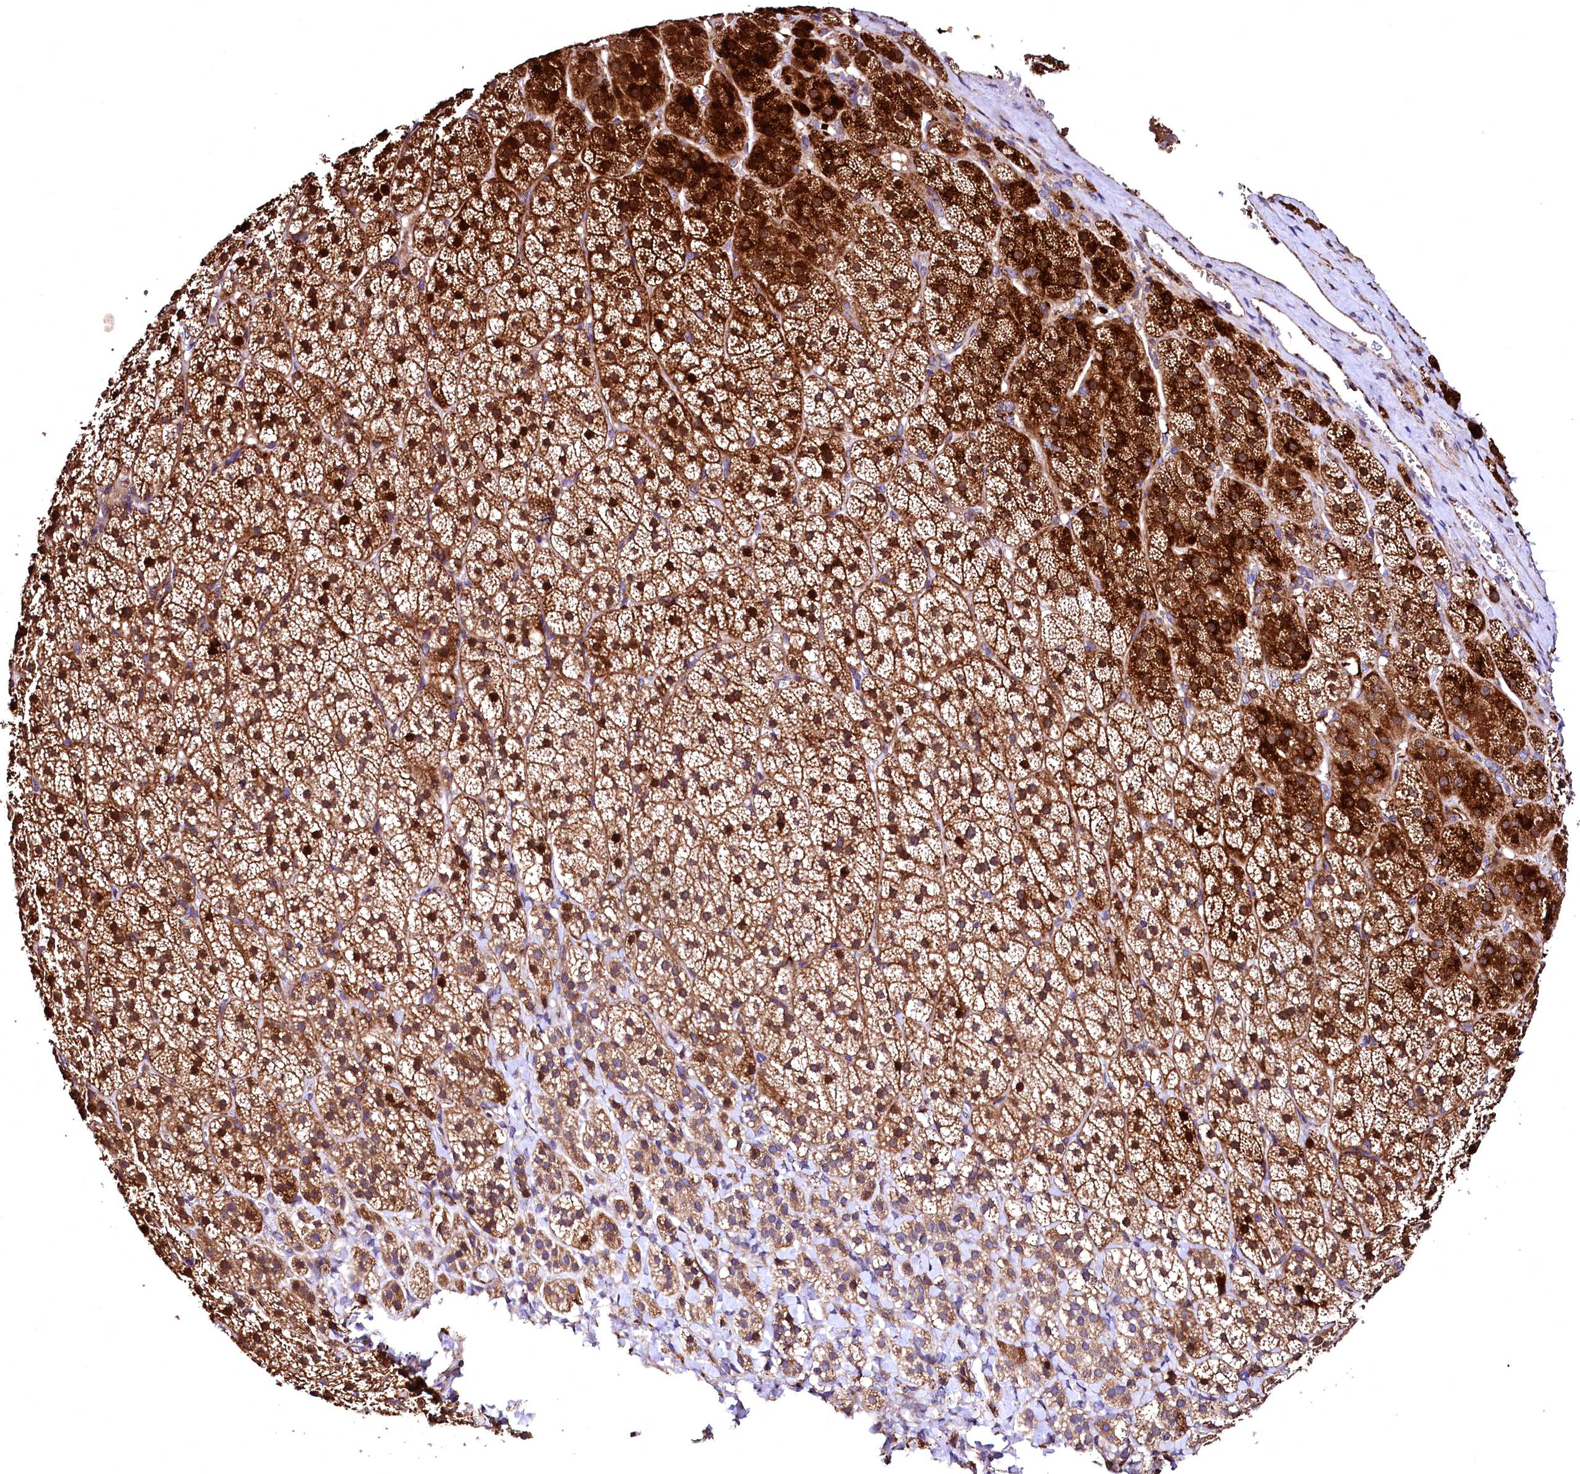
{"staining": {"intensity": "strong", "quantity": ">75%", "location": "cytoplasmic/membranous"}, "tissue": "adrenal gland", "cell_type": "Glandular cells", "image_type": "normal", "snomed": [{"axis": "morphology", "description": "Normal tissue, NOS"}, {"axis": "topography", "description": "Adrenal gland"}], "caption": "A micrograph showing strong cytoplasmic/membranous expression in approximately >75% of glandular cells in unremarkable adrenal gland, as visualized by brown immunohistochemical staining.", "gene": "RASSF1", "patient": {"sex": "female", "age": 44}}